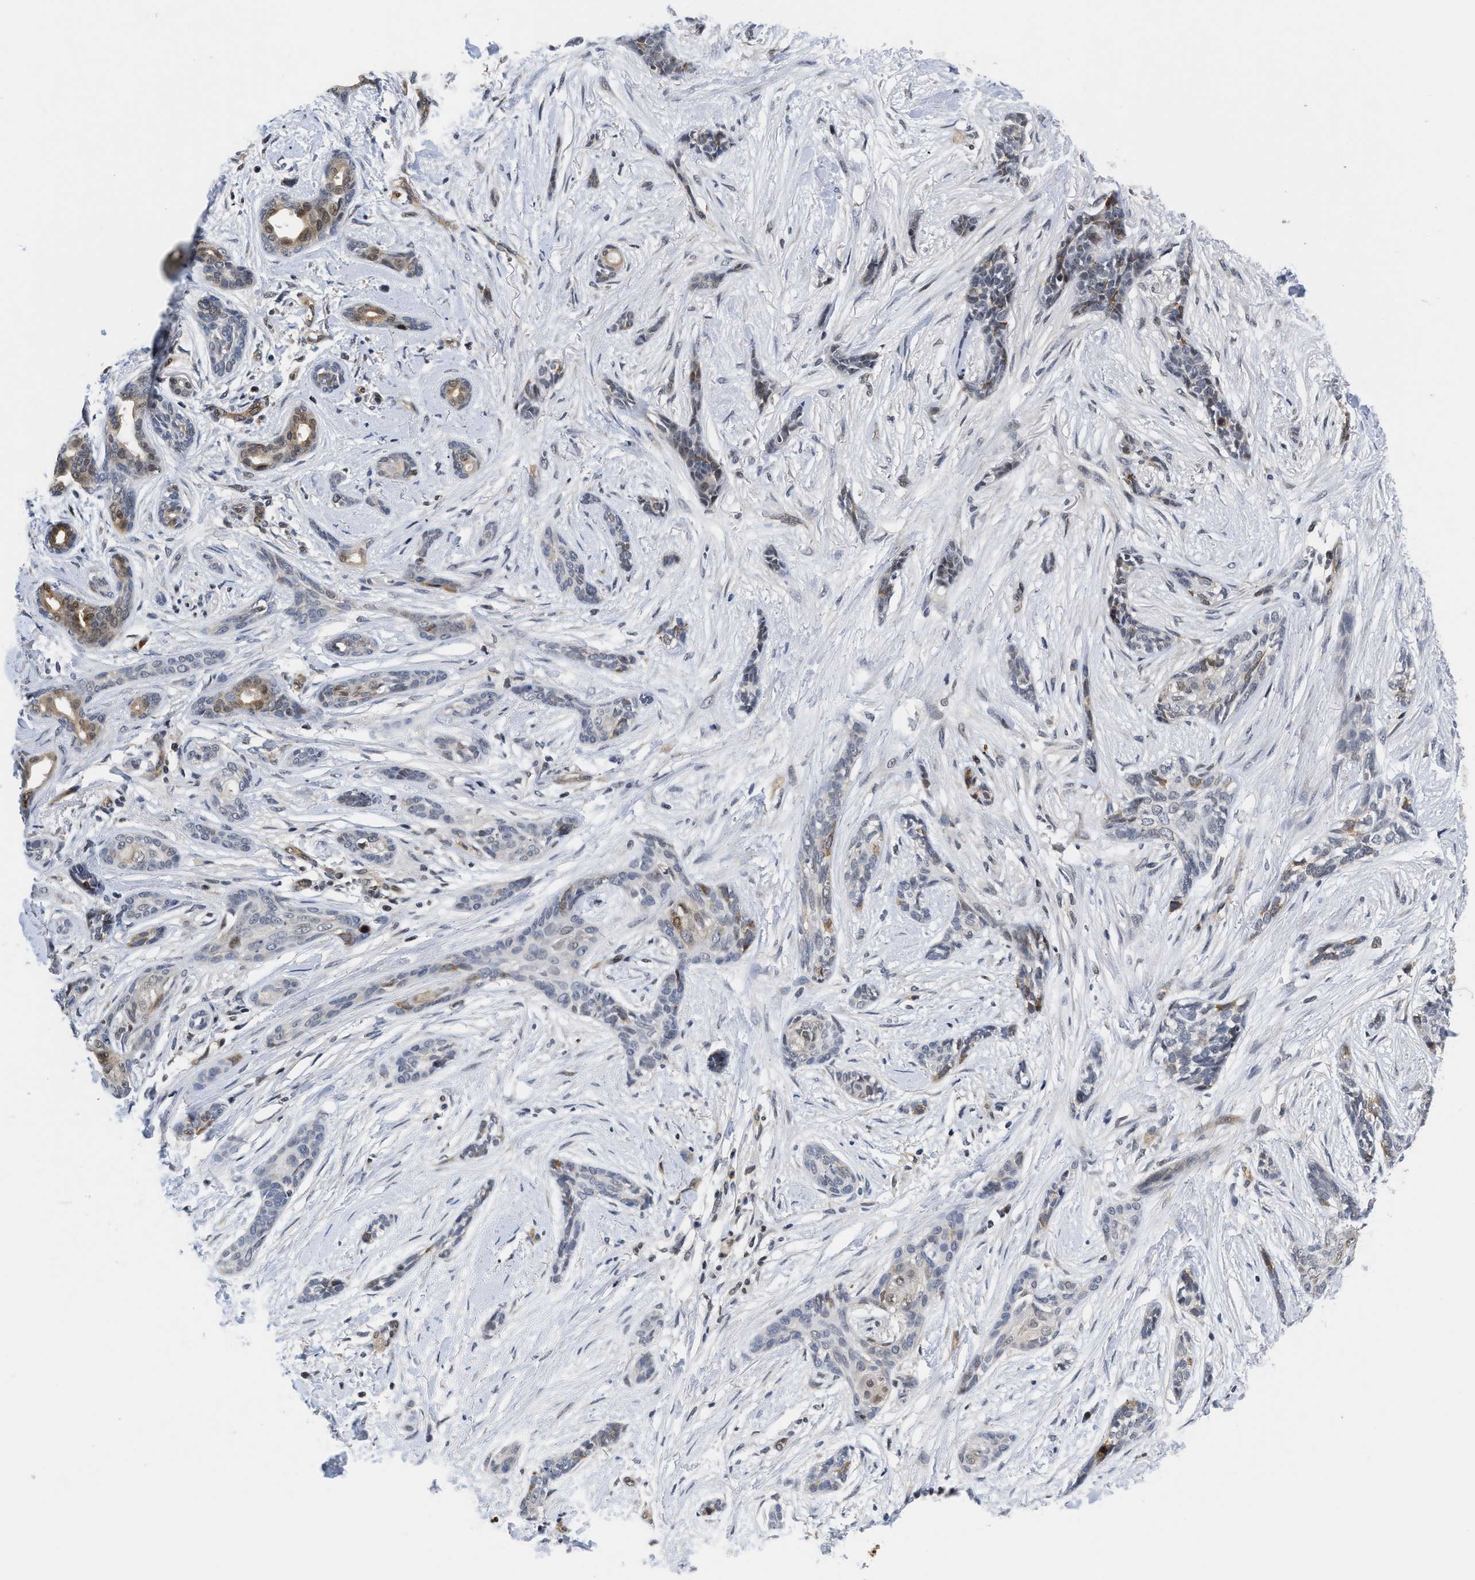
{"staining": {"intensity": "moderate", "quantity": "<25%", "location": "cytoplasmic/membranous"}, "tissue": "skin cancer", "cell_type": "Tumor cells", "image_type": "cancer", "snomed": [{"axis": "morphology", "description": "Basal cell carcinoma"}, {"axis": "morphology", "description": "Adnexal tumor, benign"}, {"axis": "topography", "description": "Skin"}], "caption": "IHC (DAB (3,3'-diaminobenzidine)) staining of skin cancer (basal cell carcinoma) demonstrates moderate cytoplasmic/membranous protein positivity in approximately <25% of tumor cells.", "gene": "HIF1A", "patient": {"sex": "female", "age": 42}}